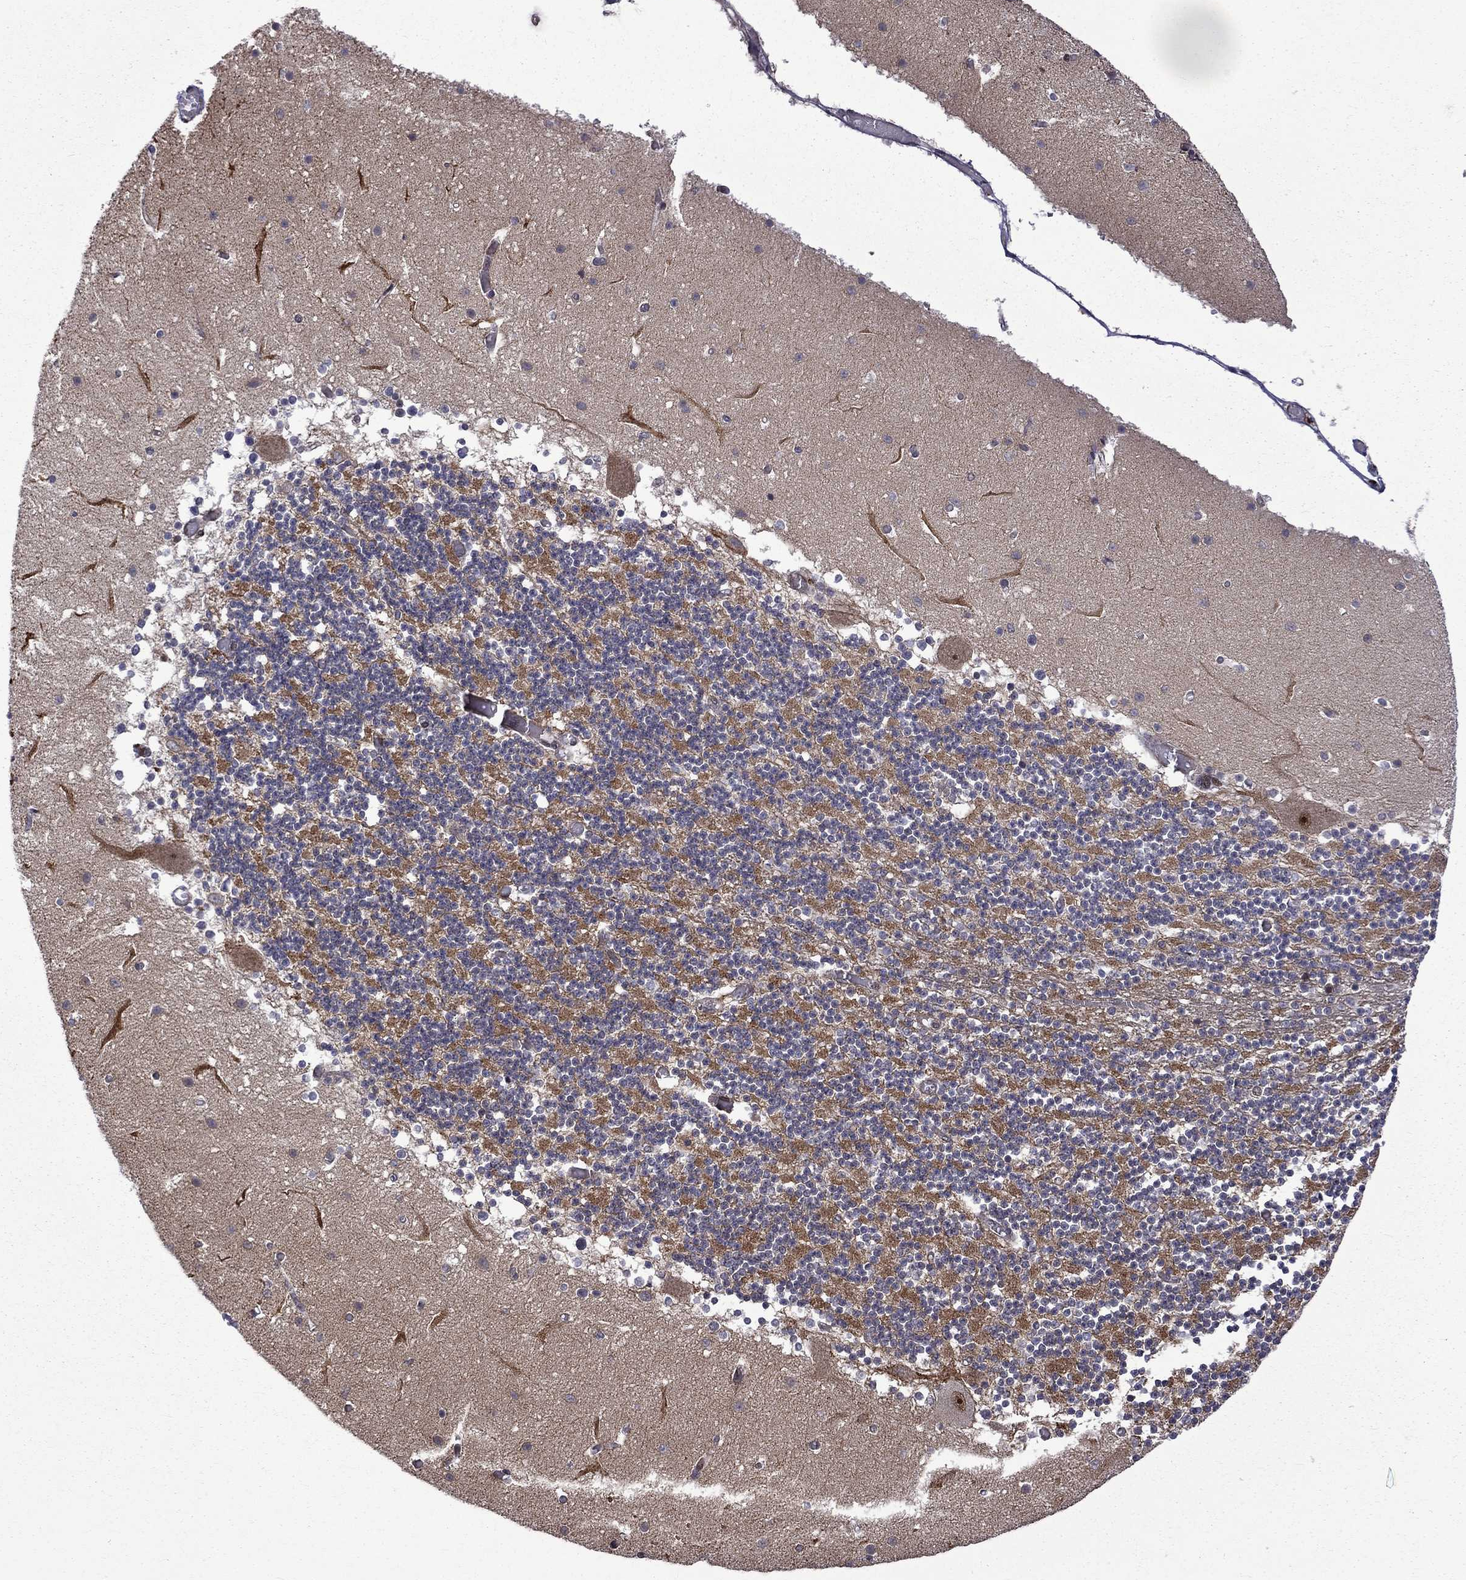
{"staining": {"intensity": "negative", "quantity": "none", "location": "none"}, "tissue": "cerebellum", "cell_type": "Cells in granular layer", "image_type": "normal", "snomed": [{"axis": "morphology", "description": "Normal tissue, NOS"}, {"axis": "topography", "description": "Cerebellum"}], "caption": "This is an immunohistochemistry micrograph of unremarkable cerebellum. There is no expression in cells in granular layer.", "gene": "KPNA3", "patient": {"sex": "female", "age": 28}}